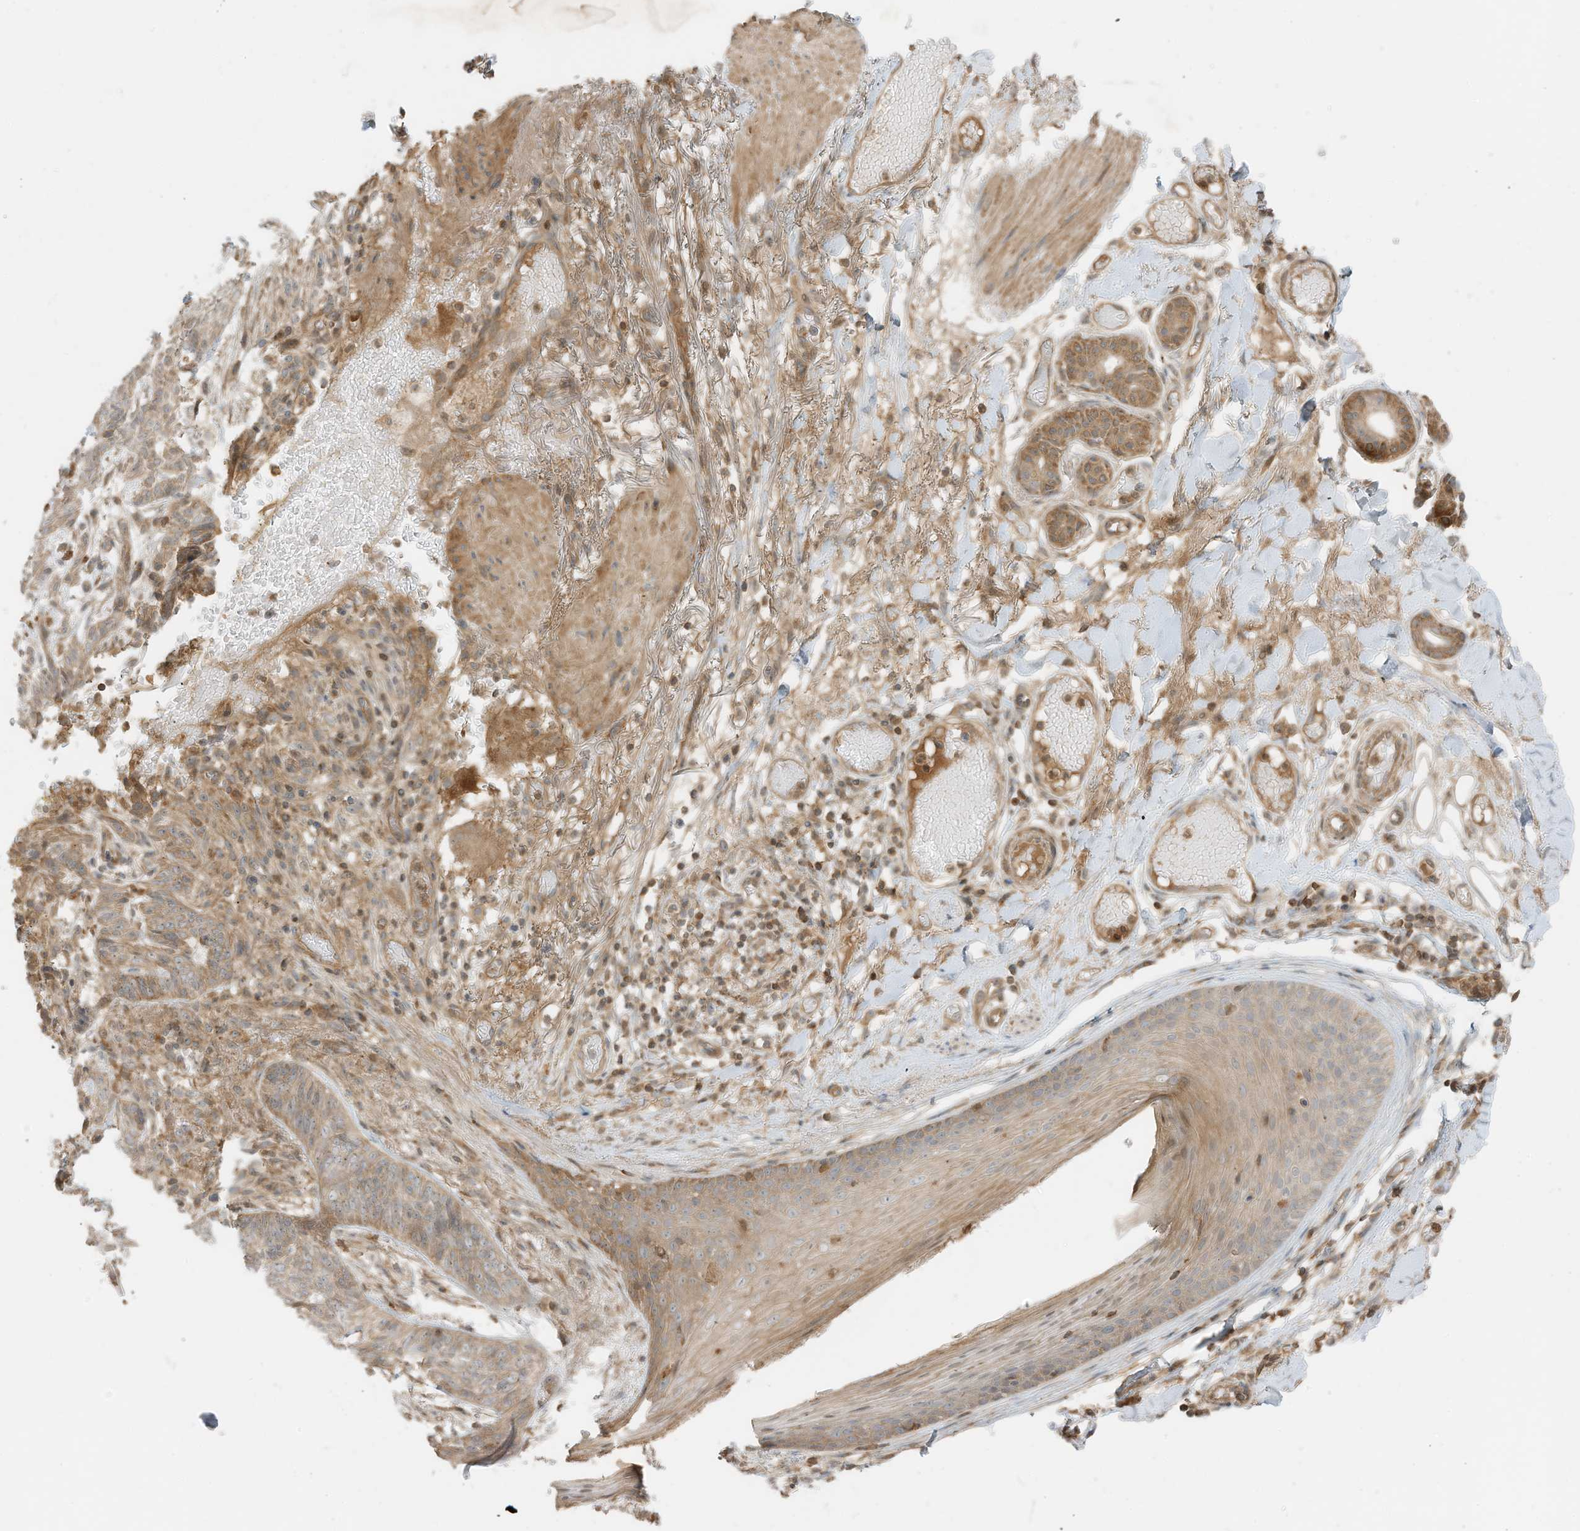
{"staining": {"intensity": "weak", "quantity": ">75%", "location": "cytoplasmic/membranous"}, "tissue": "skin cancer", "cell_type": "Tumor cells", "image_type": "cancer", "snomed": [{"axis": "morphology", "description": "Basal cell carcinoma"}, {"axis": "topography", "description": "Skin"}], "caption": "Immunohistochemical staining of skin basal cell carcinoma displays low levels of weak cytoplasmic/membranous protein expression in approximately >75% of tumor cells. The staining is performed using DAB (3,3'-diaminobenzidine) brown chromogen to label protein expression. The nuclei are counter-stained blue using hematoxylin.", "gene": "SLC25A12", "patient": {"sex": "male", "age": 85}}